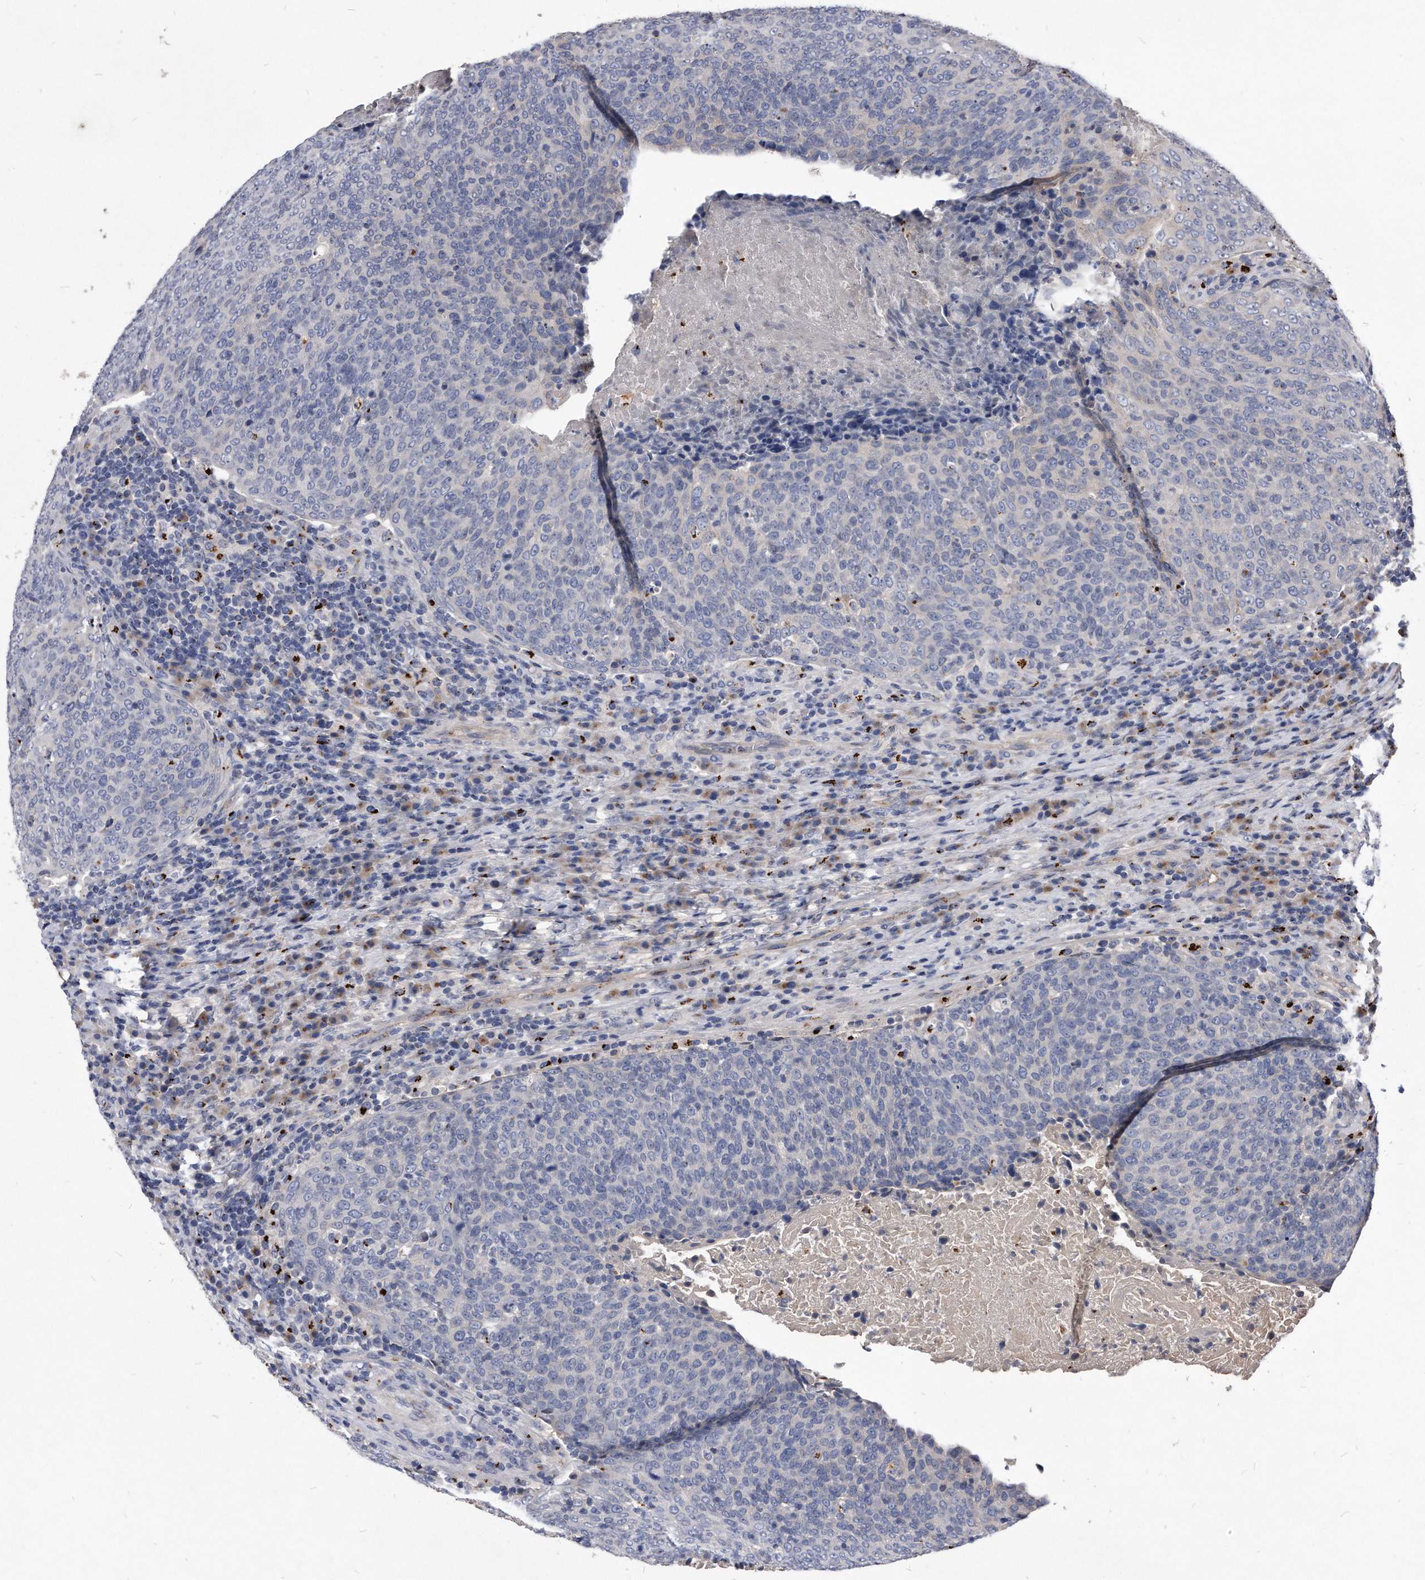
{"staining": {"intensity": "negative", "quantity": "none", "location": "none"}, "tissue": "head and neck cancer", "cell_type": "Tumor cells", "image_type": "cancer", "snomed": [{"axis": "morphology", "description": "Squamous cell carcinoma, NOS"}, {"axis": "morphology", "description": "Squamous cell carcinoma, metastatic, NOS"}, {"axis": "topography", "description": "Lymph node"}, {"axis": "topography", "description": "Head-Neck"}], "caption": "Immunohistochemistry (IHC) histopathology image of neoplastic tissue: human head and neck squamous cell carcinoma stained with DAB demonstrates no significant protein expression in tumor cells. (DAB immunohistochemistry, high magnification).", "gene": "MGAT4A", "patient": {"sex": "male", "age": 62}}